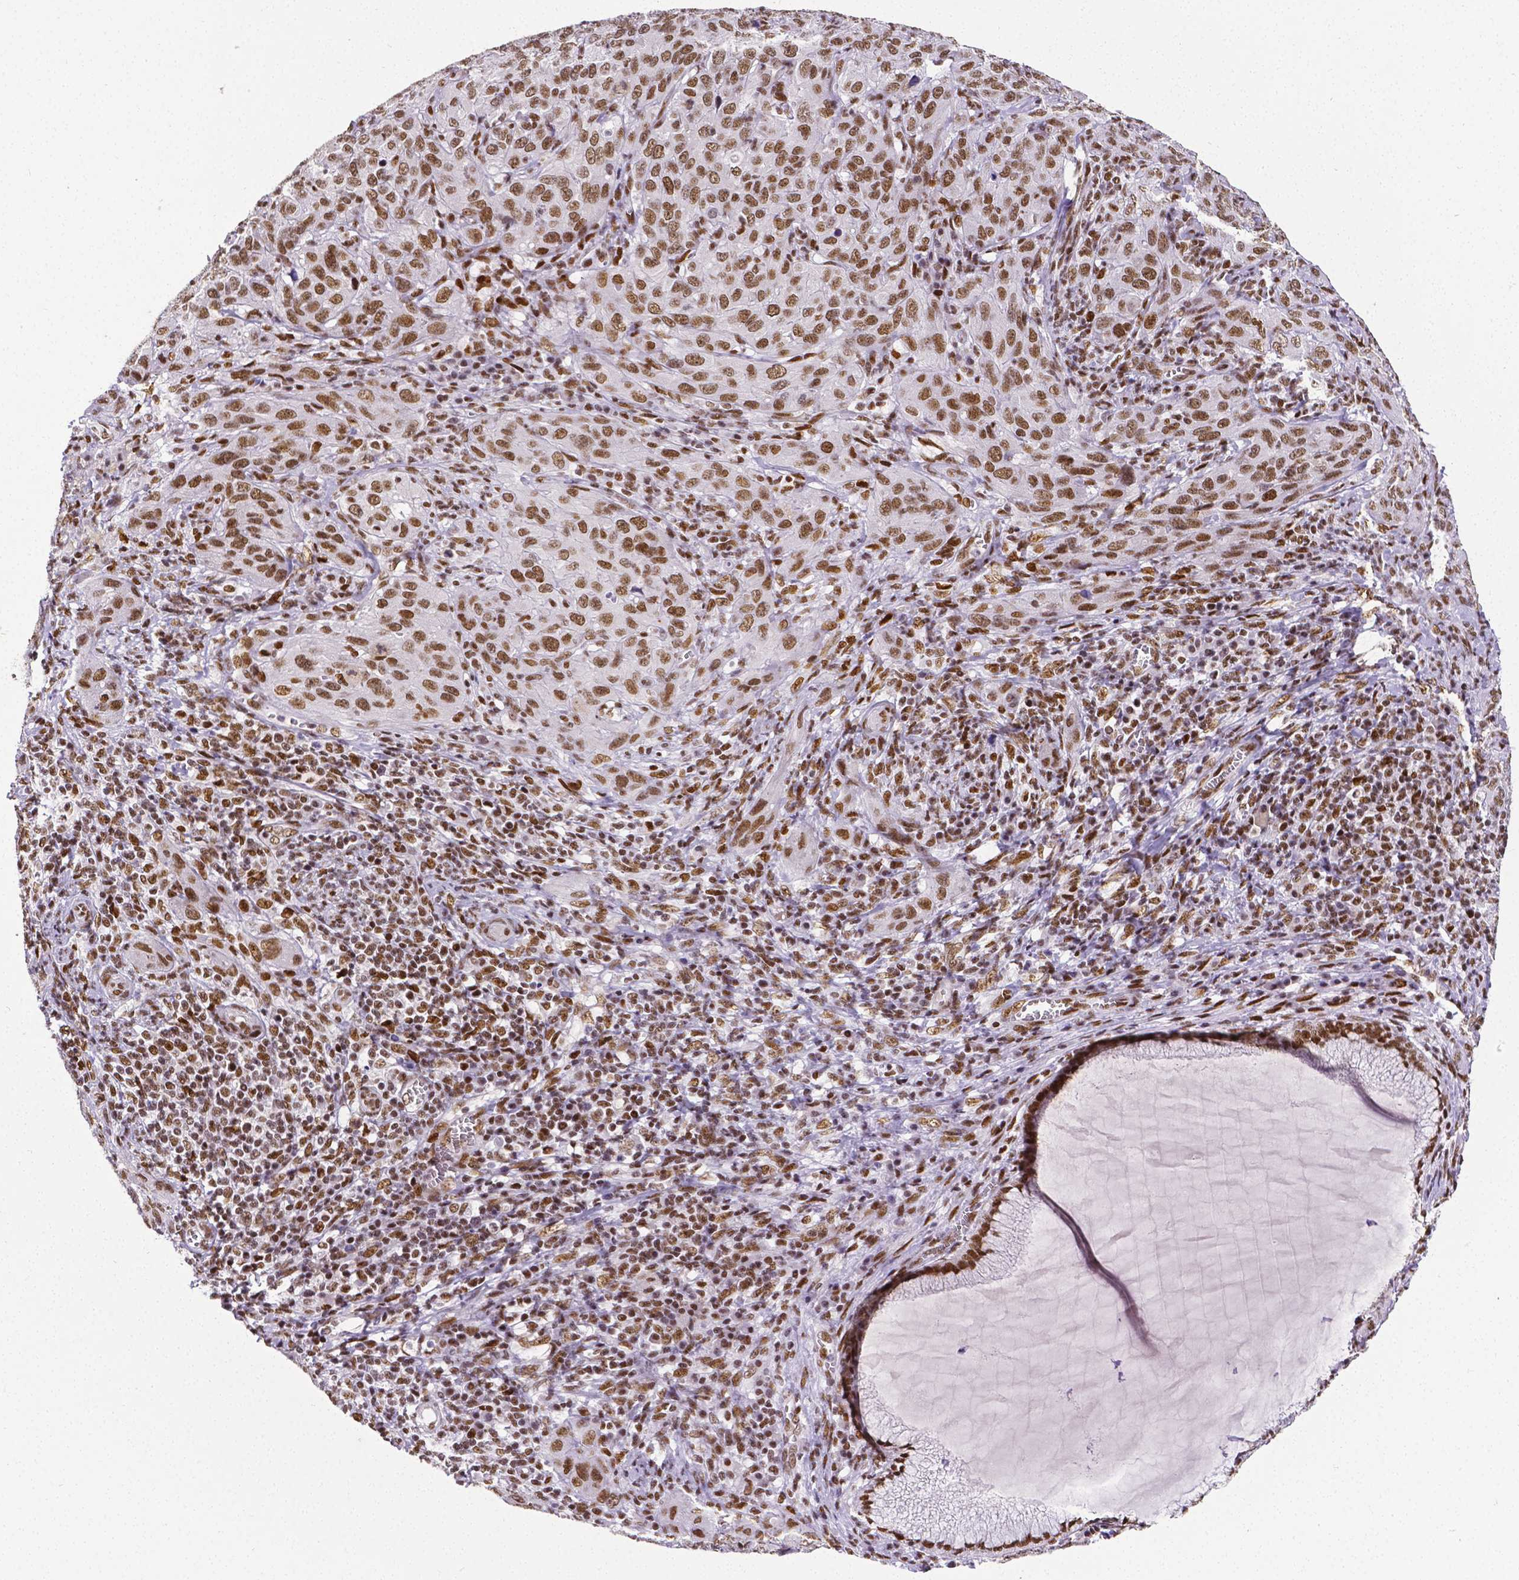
{"staining": {"intensity": "moderate", "quantity": ">75%", "location": "nuclear"}, "tissue": "cervical cancer", "cell_type": "Tumor cells", "image_type": "cancer", "snomed": [{"axis": "morphology", "description": "Normal tissue, NOS"}, {"axis": "morphology", "description": "Squamous cell carcinoma, NOS"}, {"axis": "topography", "description": "Cervix"}], "caption": "Cervical cancer stained for a protein (brown) shows moderate nuclear positive staining in about >75% of tumor cells.", "gene": "REST", "patient": {"sex": "female", "age": 51}}